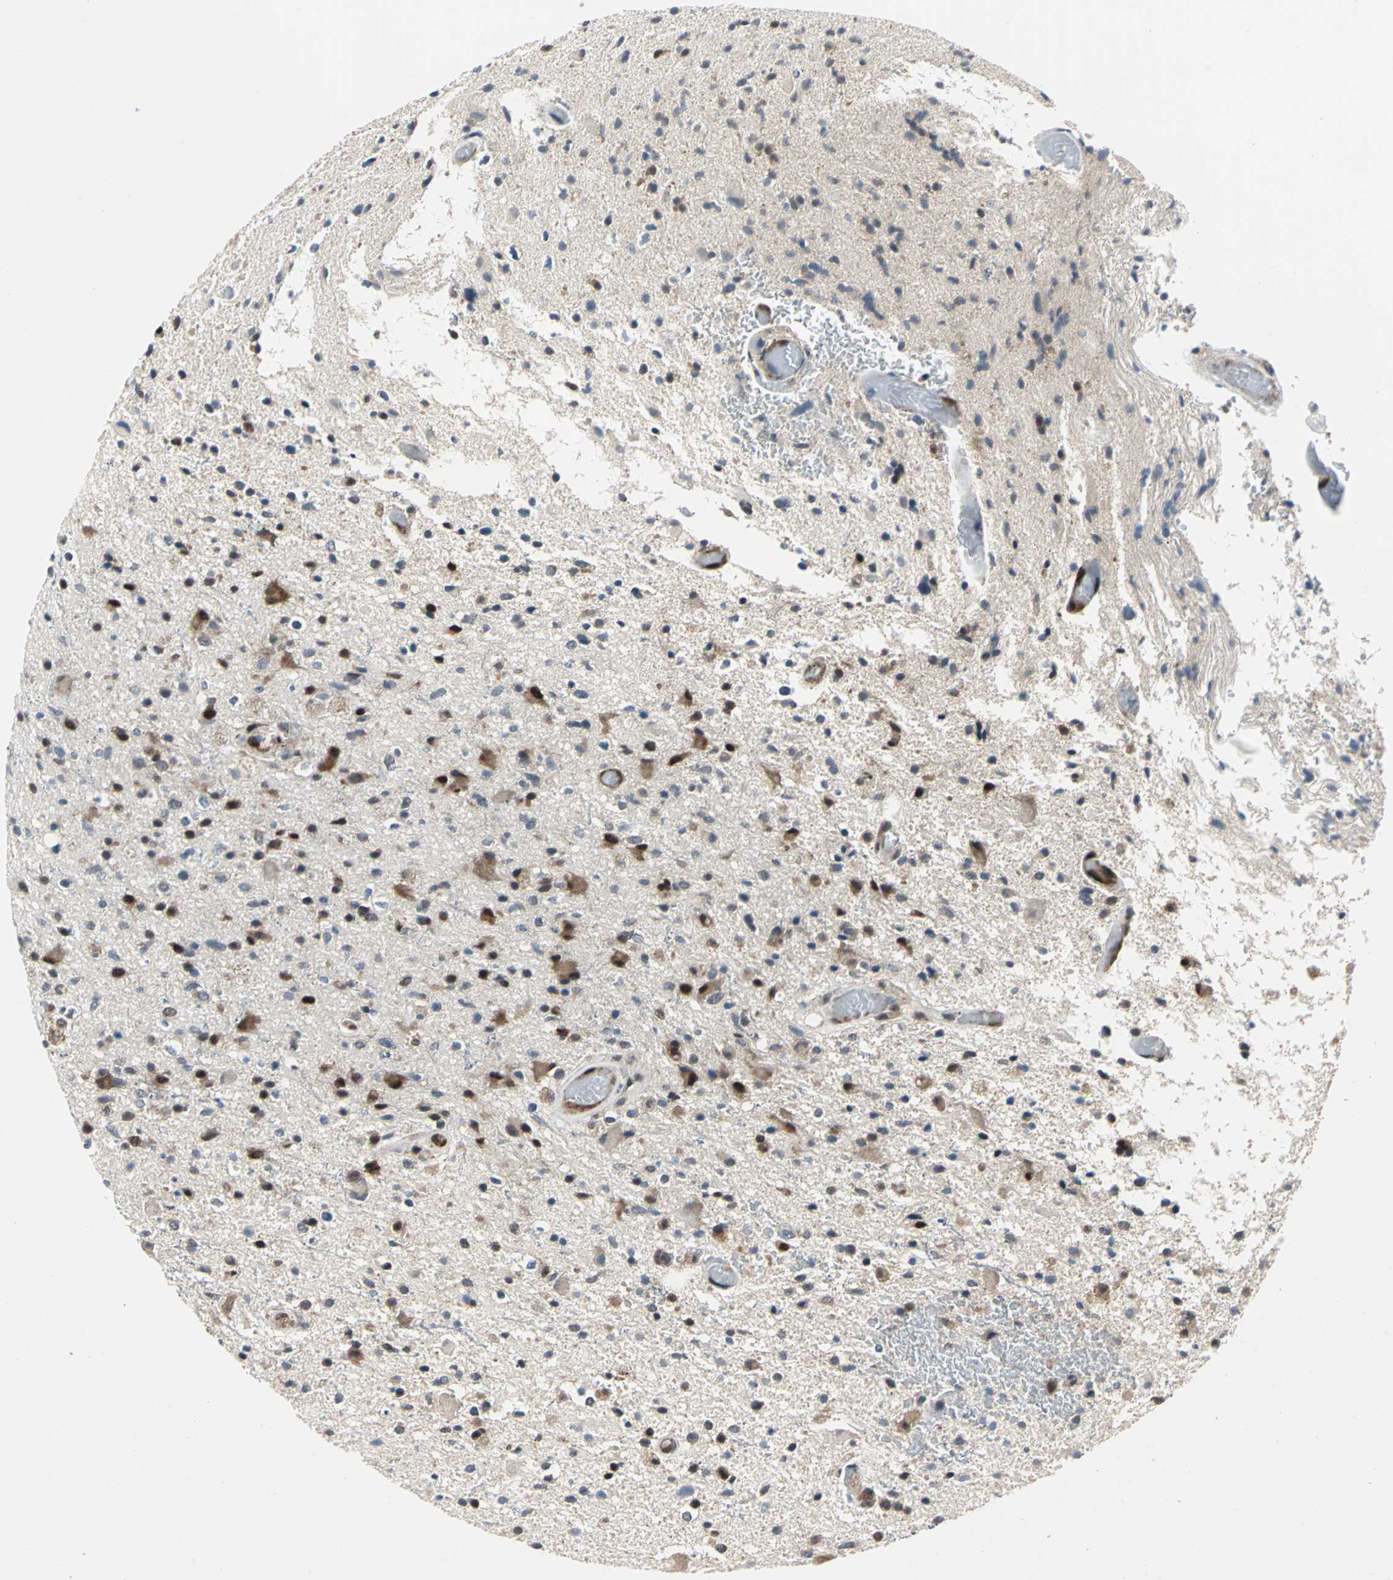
{"staining": {"intensity": "moderate", "quantity": "25%-75%", "location": "cytoplasmic/membranous,nuclear"}, "tissue": "glioma", "cell_type": "Tumor cells", "image_type": "cancer", "snomed": [{"axis": "morphology", "description": "Glioma, malignant, High grade"}, {"axis": "topography", "description": "Brain"}], "caption": "Malignant glioma (high-grade) stained with a protein marker reveals moderate staining in tumor cells.", "gene": "POLR3K", "patient": {"sex": "male", "age": 33}}